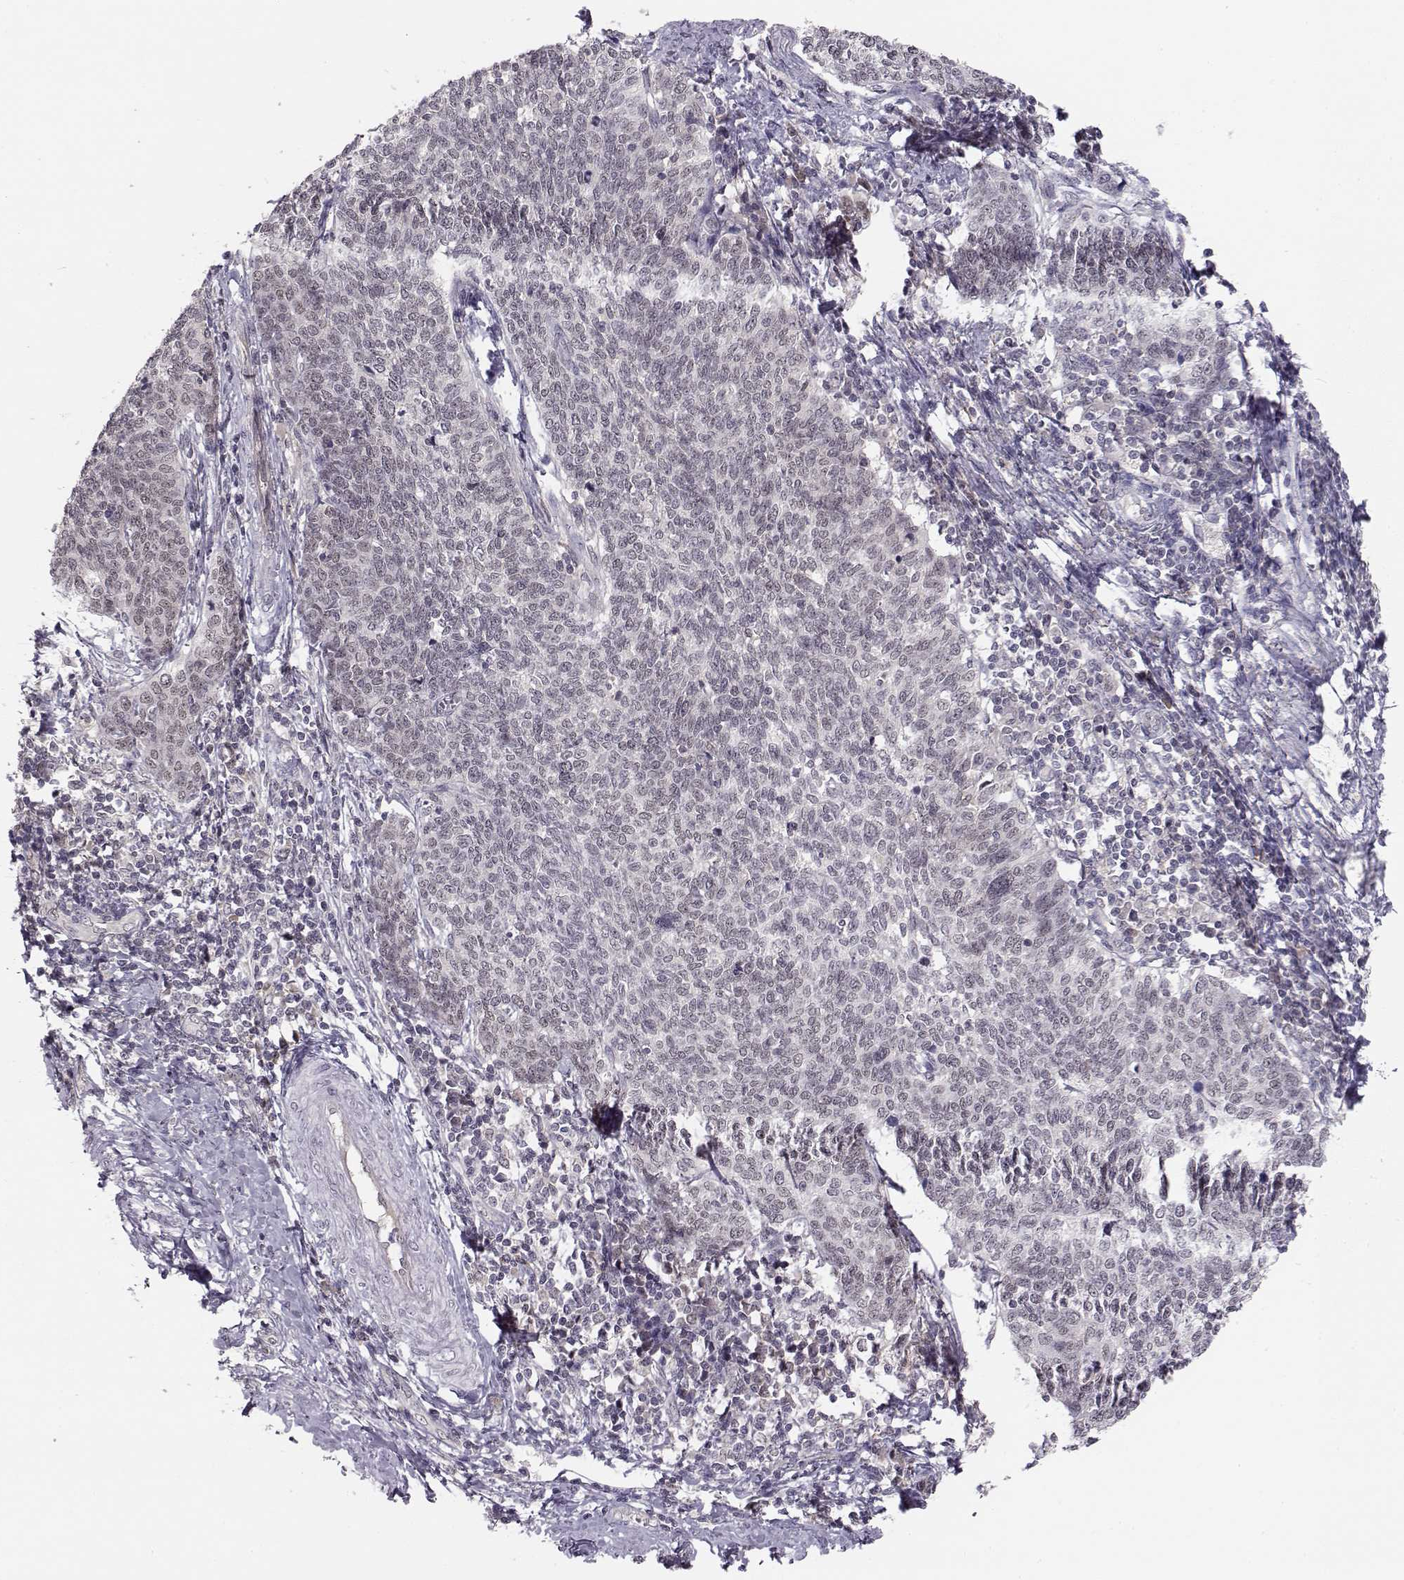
{"staining": {"intensity": "negative", "quantity": "none", "location": "none"}, "tissue": "cervical cancer", "cell_type": "Tumor cells", "image_type": "cancer", "snomed": [{"axis": "morphology", "description": "Squamous cell carcinoma, NOS"}, {"axis": "topography", "description": "Cervix"}], "caption": "Human cervical squamous cell carcinoma stained for a protein using immunohistochemistry (IHC) demonstrates no positivity in tumor cells.", "gene": "KIF13B", "patient": {"sex": "female", "age": 39}}